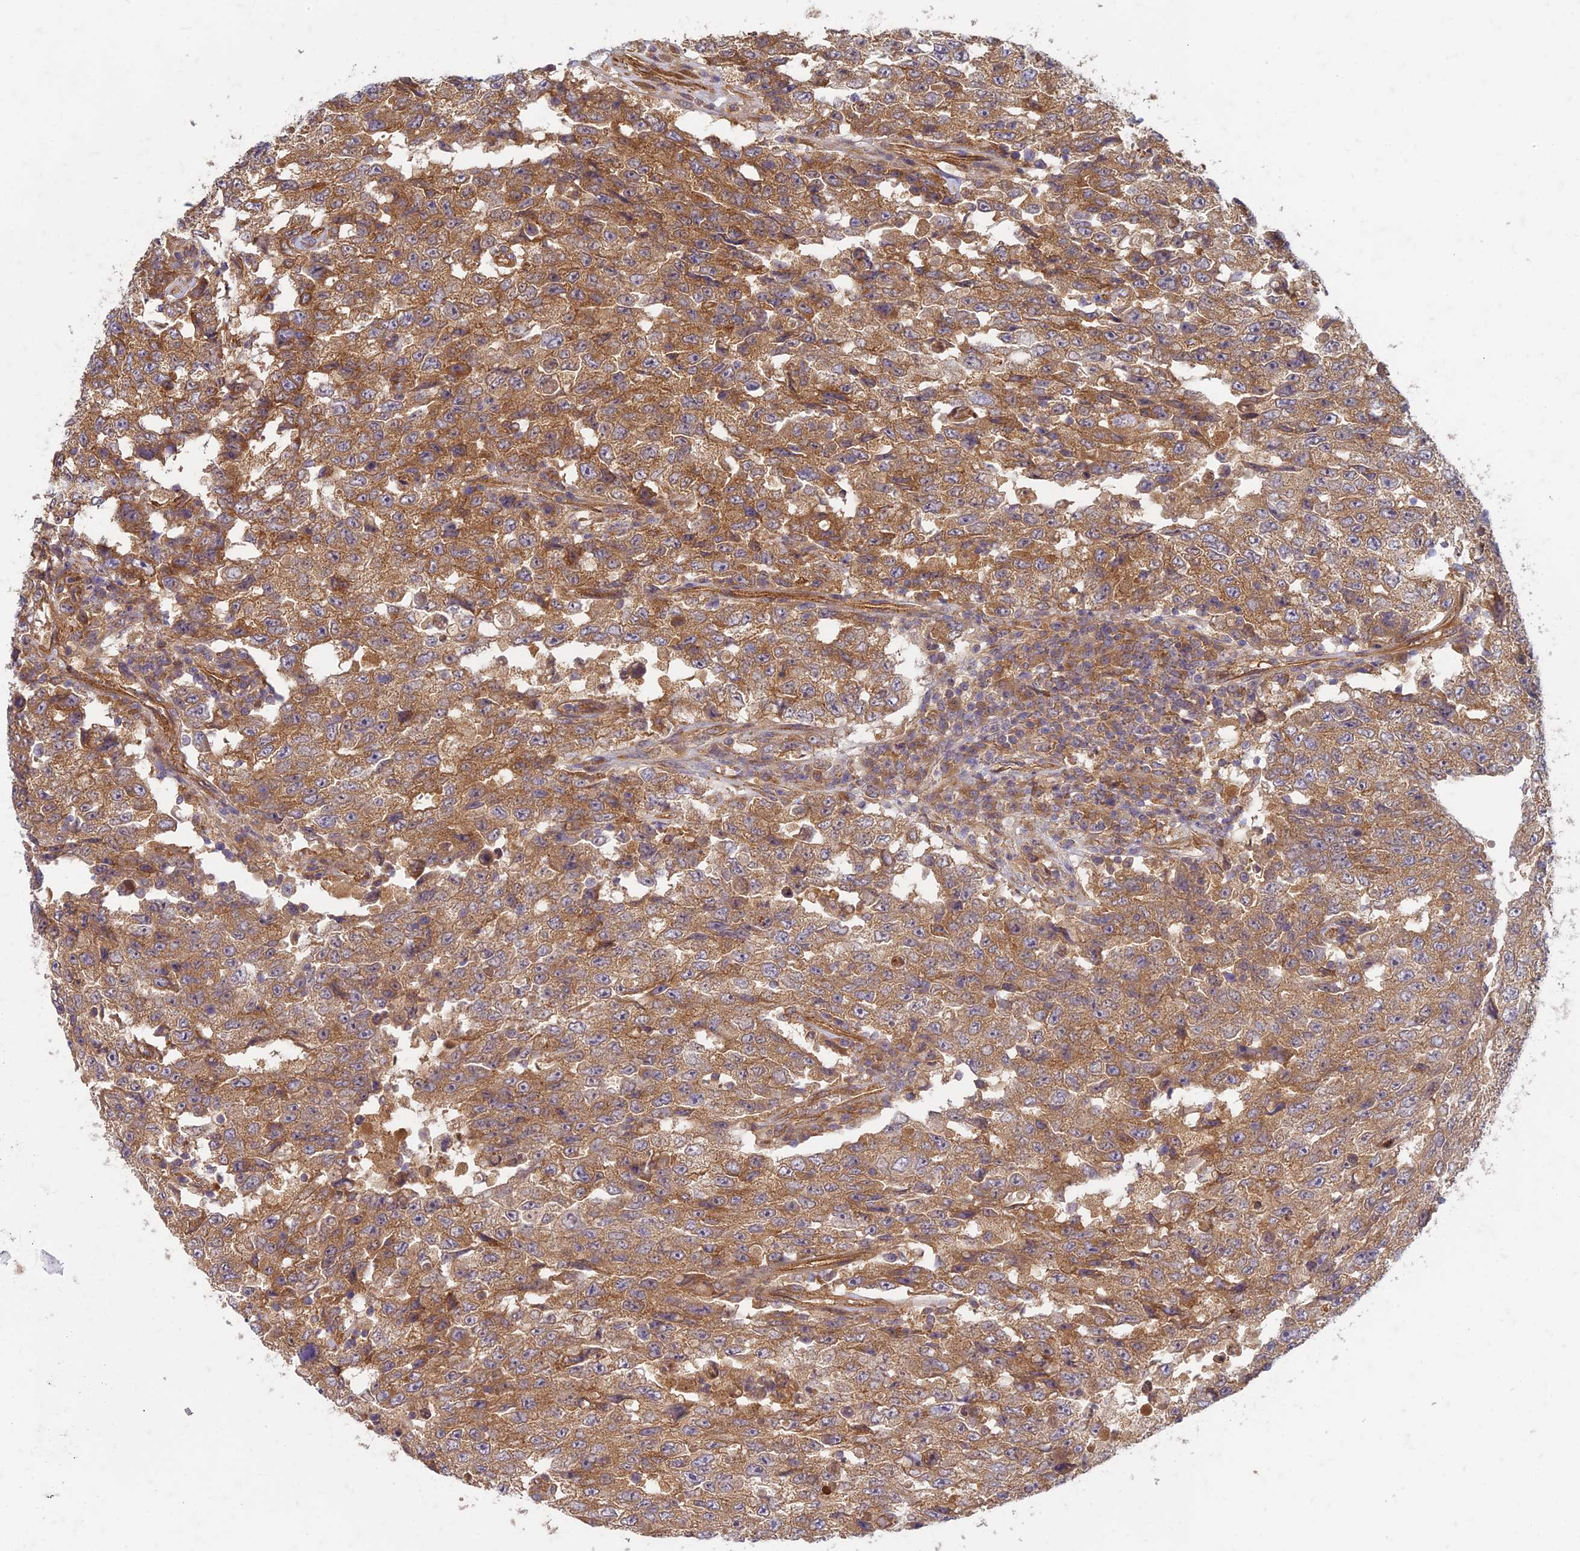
{"staining": {"intensity": "moderate", "quantity": ">75%", "location": "cytoplasmic/membranous"}, "tissue": "testis cancer", "cell_type": "Tumor cells", "image_type": "cancer", "snomed": [{"axis": "morphology", "description": "Carcinoma, Embryonal, NOS"}, {"axis": "topography", "description": "Testis"}], "caption": "Embryonal carcinoma (testis) stained with a brown dye displays moderate cytoplasmic/membranous positive staining in about >75% of tumor cells.", "gene": "TCF25", "patient": {"sex": "male", "age": 26}}